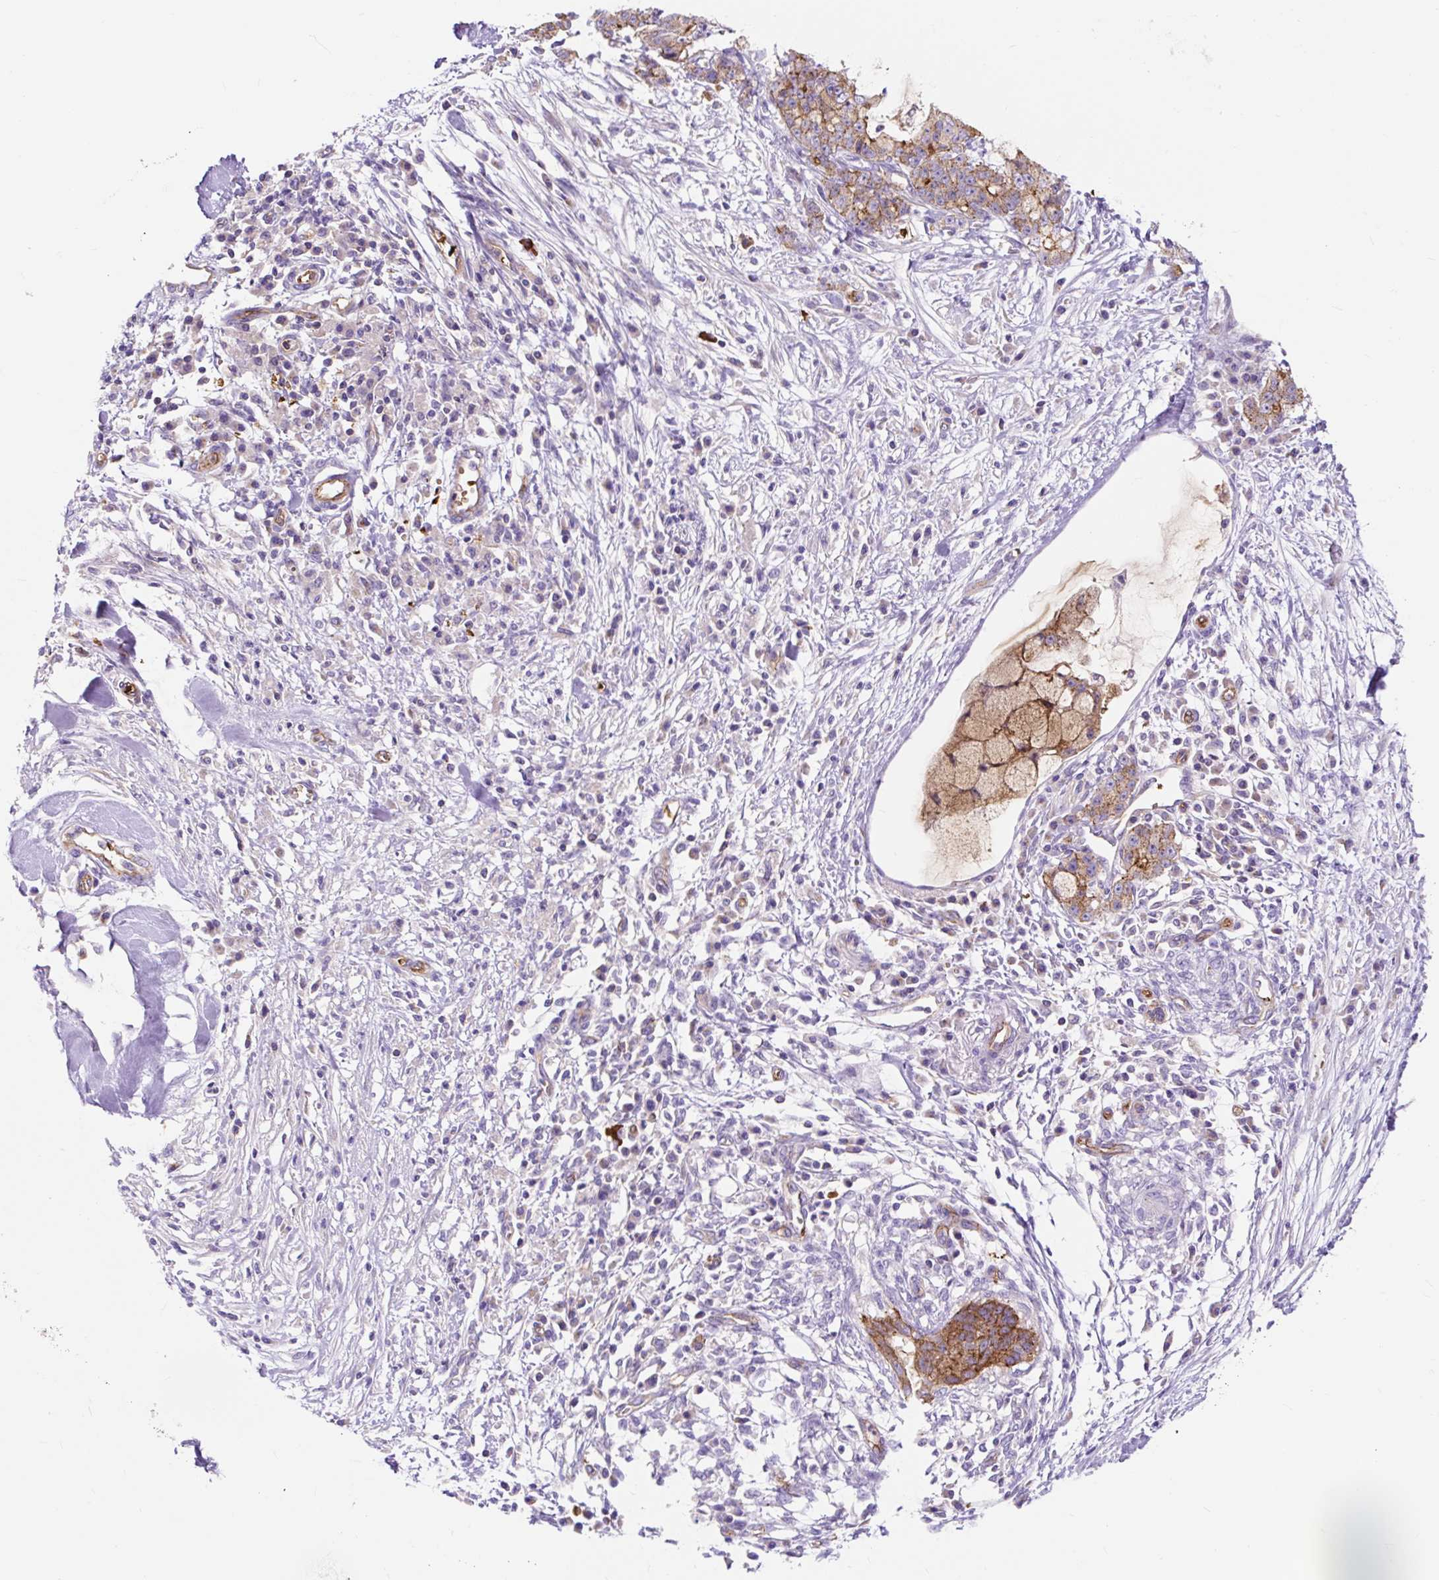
{"staining": {"intensity": "moderate", "quantity": ">75%", "location": "cytoplasmic/membranous"}, "tissue": "pancreatic cancer", "cell_type": "Tumor cells", "image_type": "cancer", "snomed": [{"axis": "morphology", "description": "Adenocarcinoma, NOS"}, {"axis": "topography", "description": "Pancreas"}], "caption": "Protein staining of pancreatic adenocarcinoma tissue demonstrates moderate cytoplasmic/membranous expression in approximately >75% of tumor cells.", "gene": "HIP1R", "patient": {"sex": "female", "age": 73}}